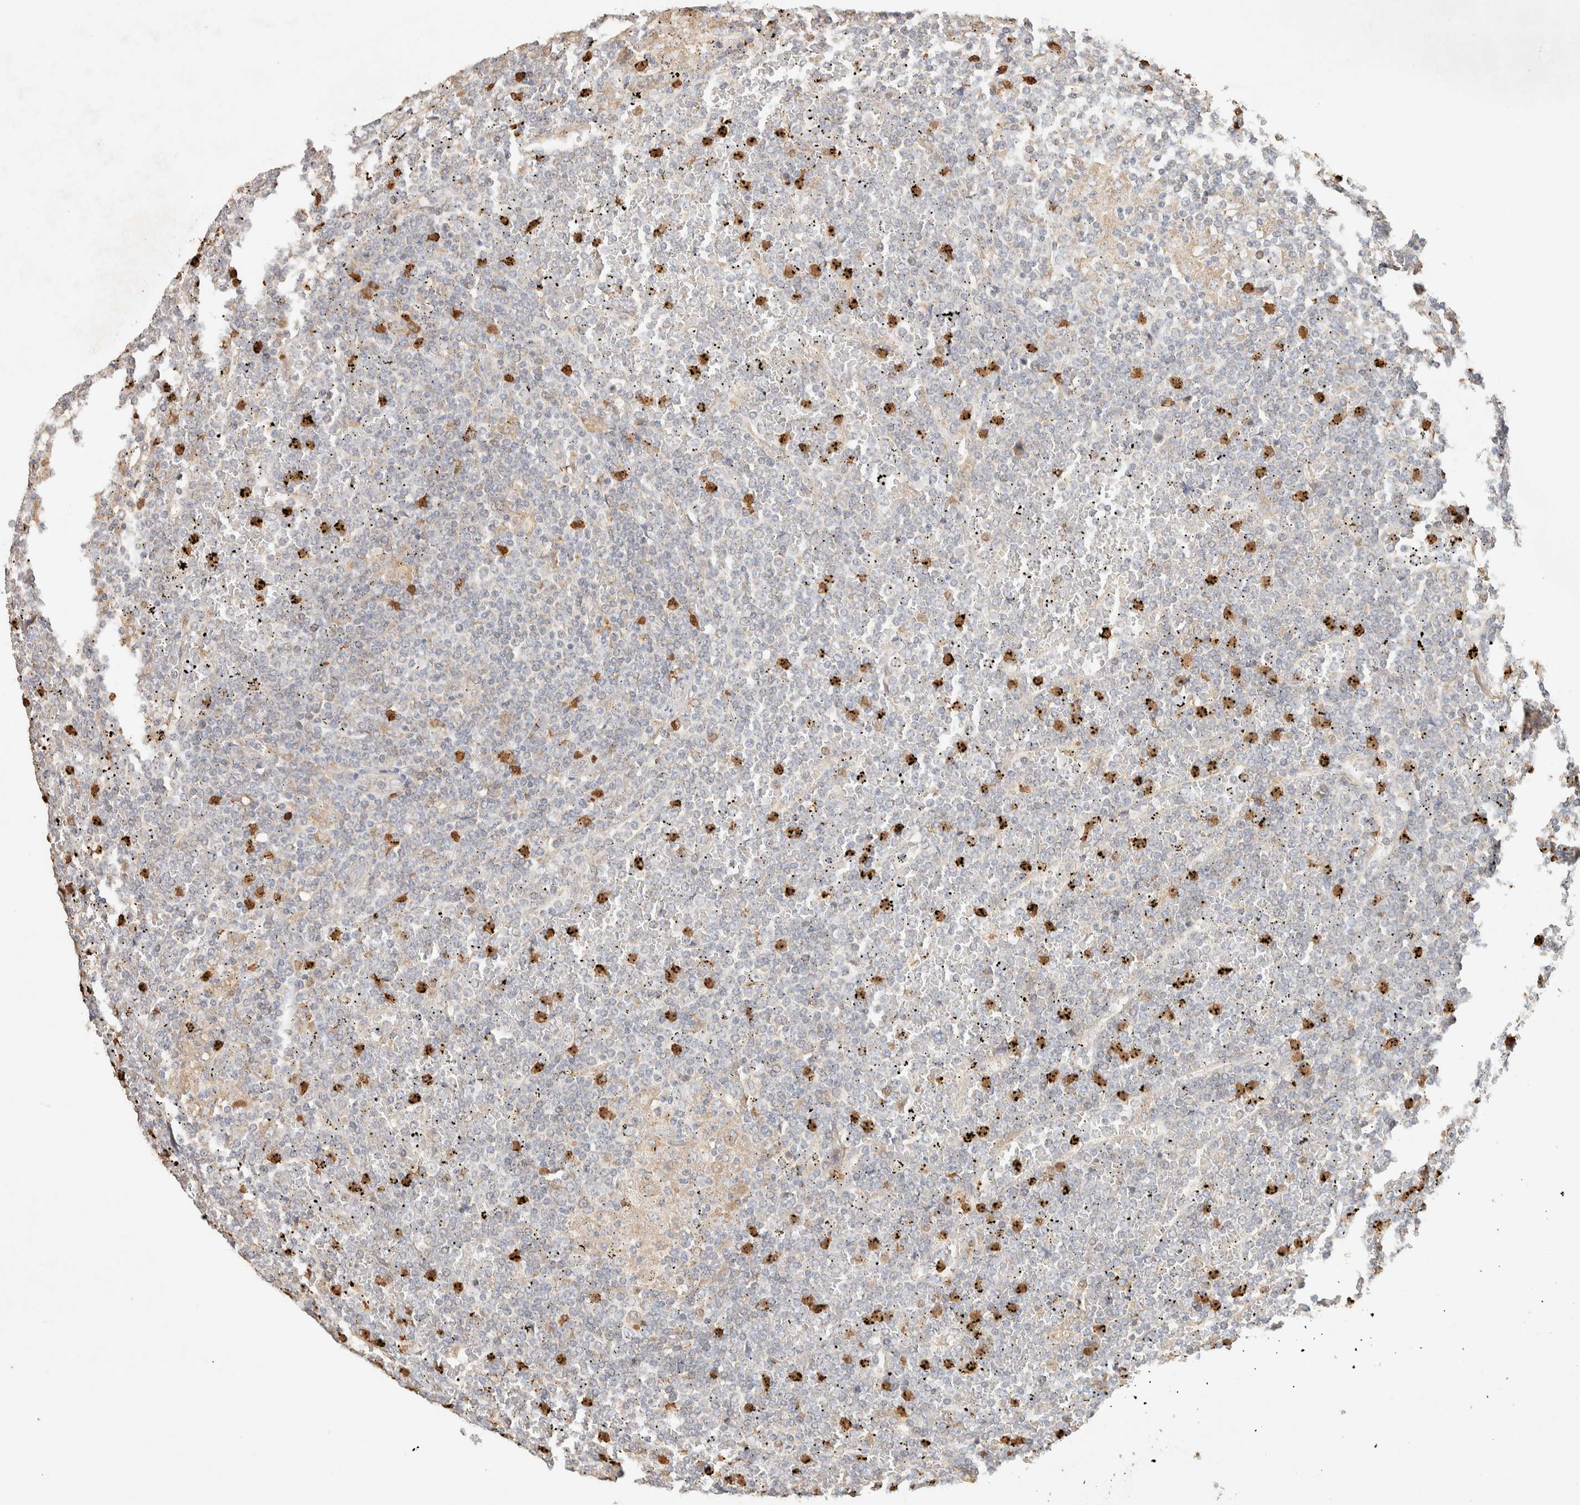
{"staining": {"intensity": "negative", "quantity": "none", "location": "none"}, "tissue": "lymphoma", "cell_type": "Tumor cells", "image_type": "cancer", "snomed": [{"axis": "morphology", "description": "Malignant lymphoma, non-Hodgkin's type, Low grade"}, {"axis": "topography", "description": "Spleen"}], "caption": "Tumor cells are negative for brown protein staining in malignant lymphoma, non-Hodgkin's type (low-grade).", "gene": "TTC3", "patient": {"sex": "female", "age": 19}}